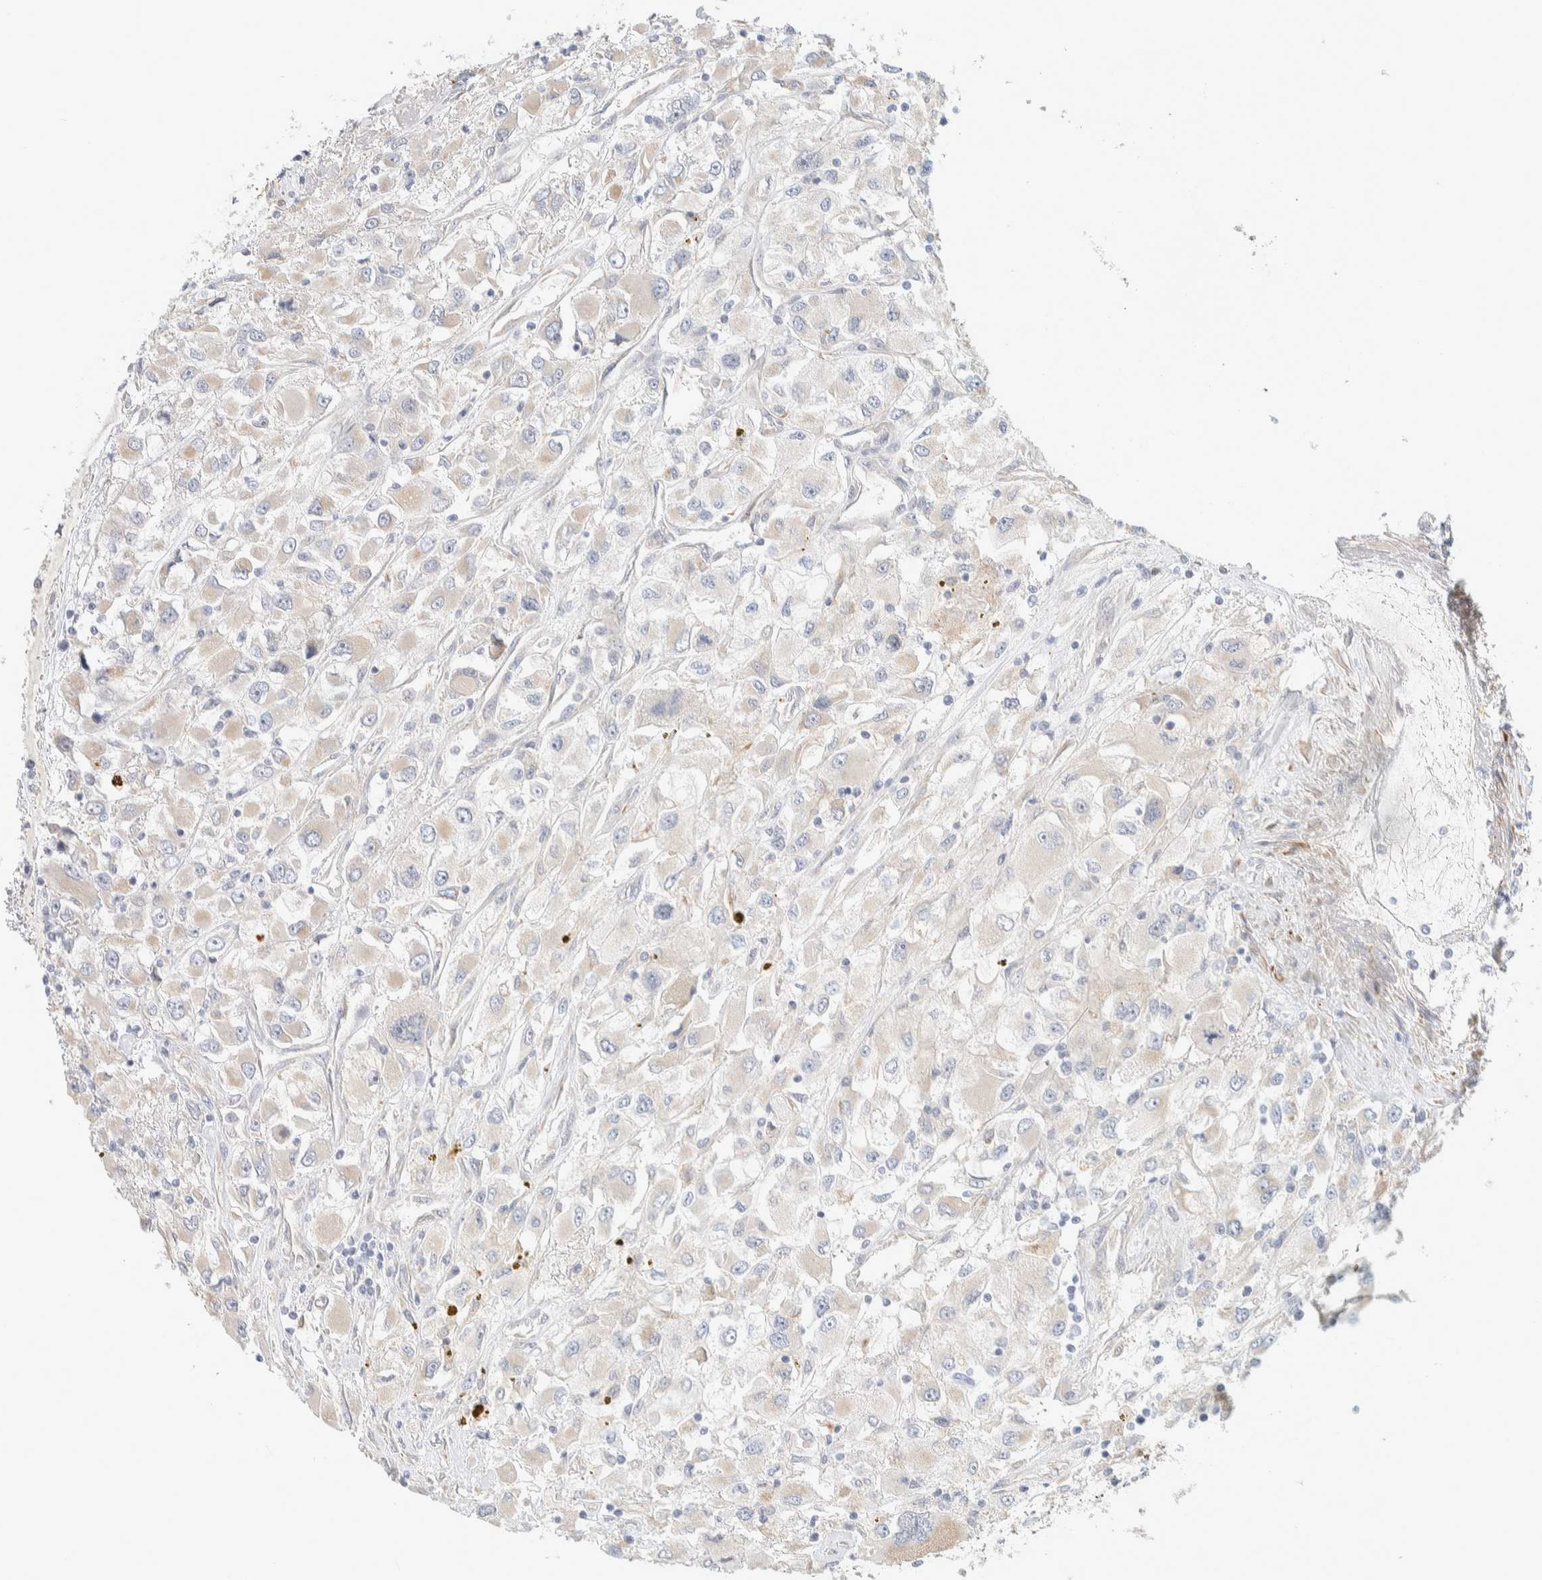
{"staining": {"intensity": "negative", "quantity": "none", "location": "none"}, "tissue": "renal cancer", "cell_type": "Tumor cells", "image_type": "cancer", "snomed": [{"axis": "morphology", "description": "Adenocarcinoma, NOS"}, {"axis": "topography", "description": "Kidney"}], "caption": "There is no significant positivity in tumor cells of renal cancer.", "gene": "CDR2", "patient": {"sex": "female", "age": 52}}